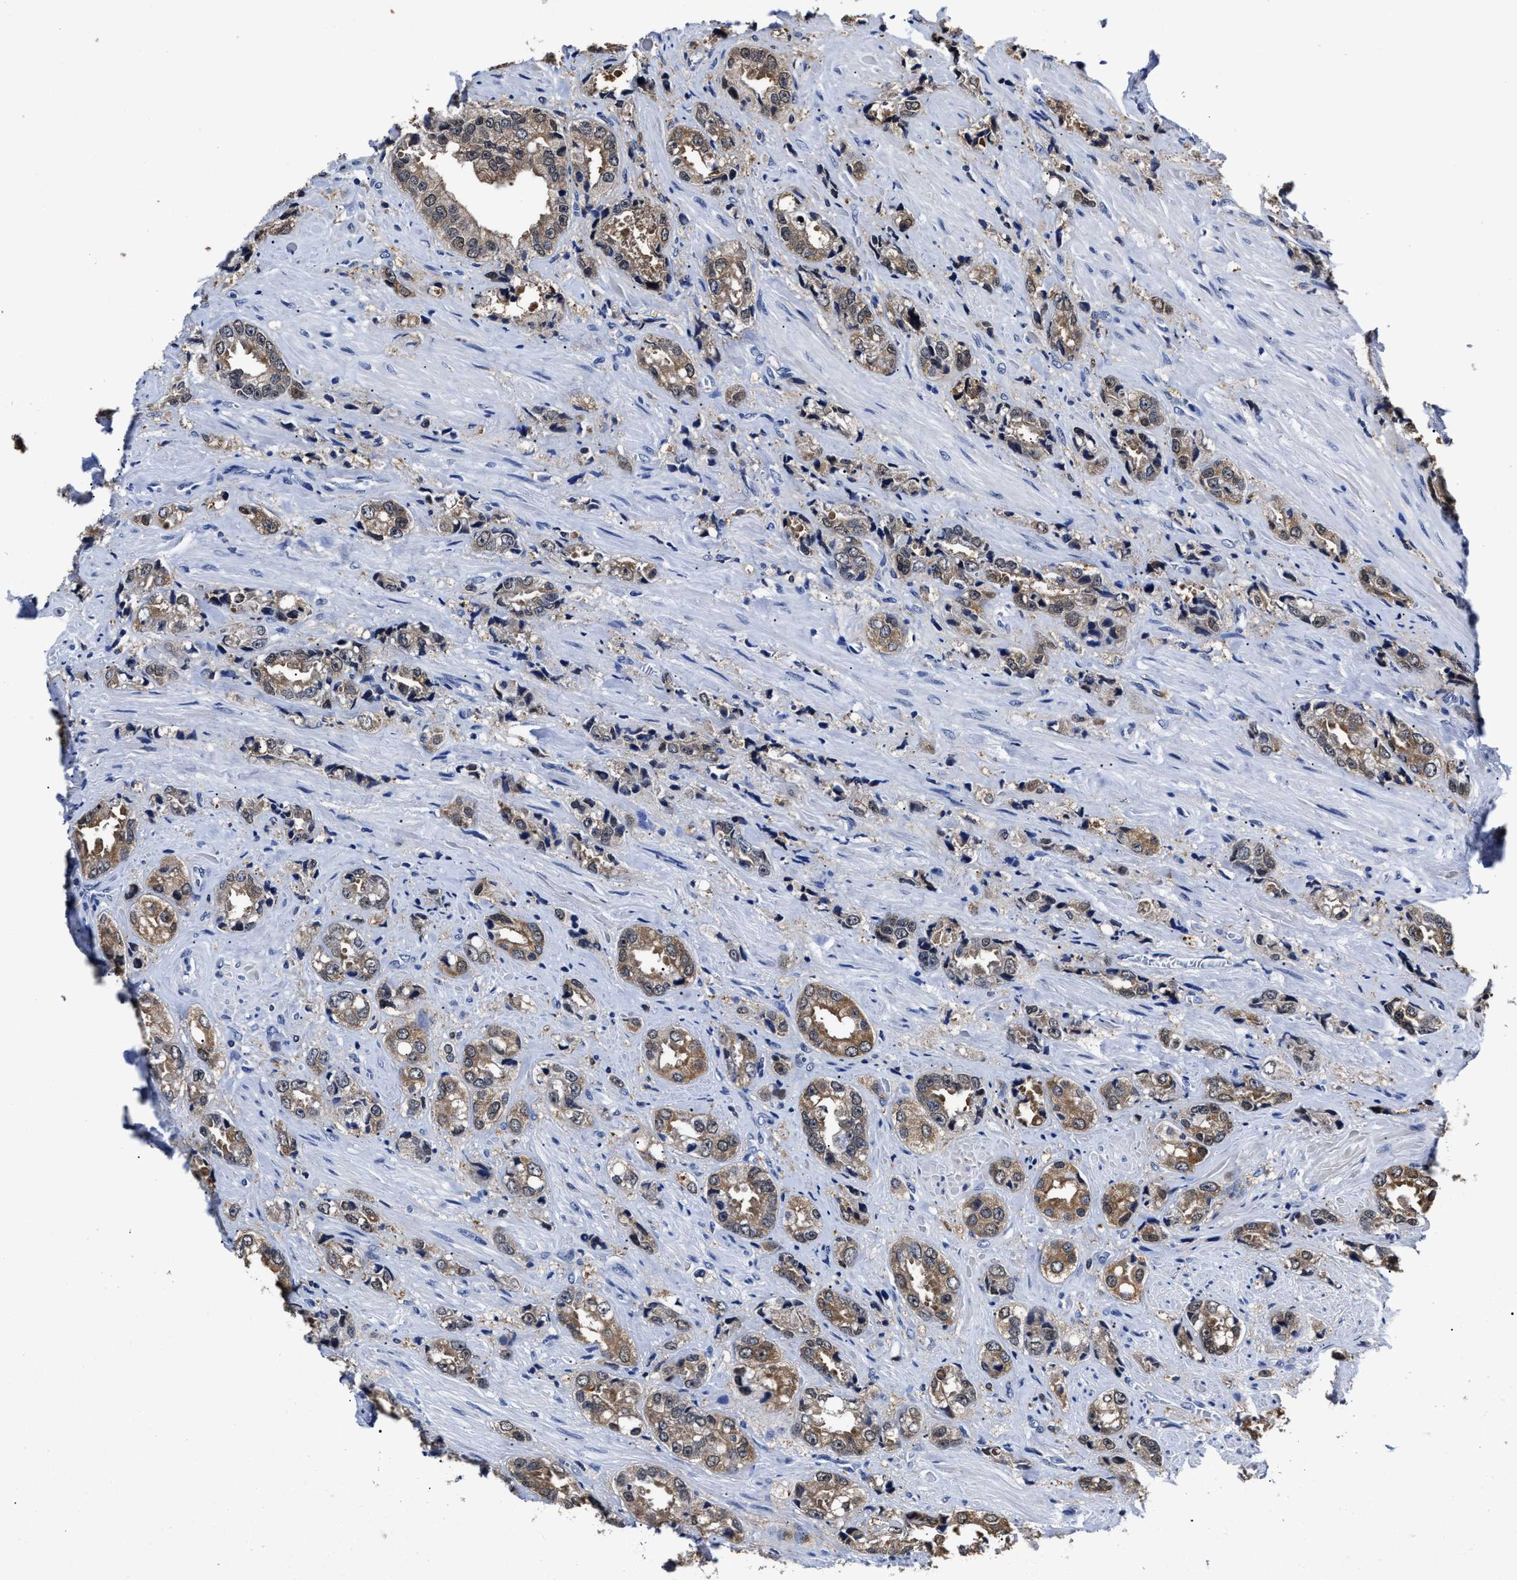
{"staining": {"intensity": "moderate", "quantity": ">75%", "location": "cytoplasmic/membranous"}, "tissue": "prostate cancer", "cell_type": "Tumor cells", "image_type": "cancer", "snomed": [{"axis": "morphology", "description": "Adenocarcinoma, High grade"}, {"axis": "topography", "description": "Prostate"}], "caption": "Protein staining of prostate cancer tissue demonstrates moderate cytoplasmic/membranous positivity in approximately >75% of tumor cells.", "gene": "PRPF4B", "patient": {"sex": "male", "age": 61}}